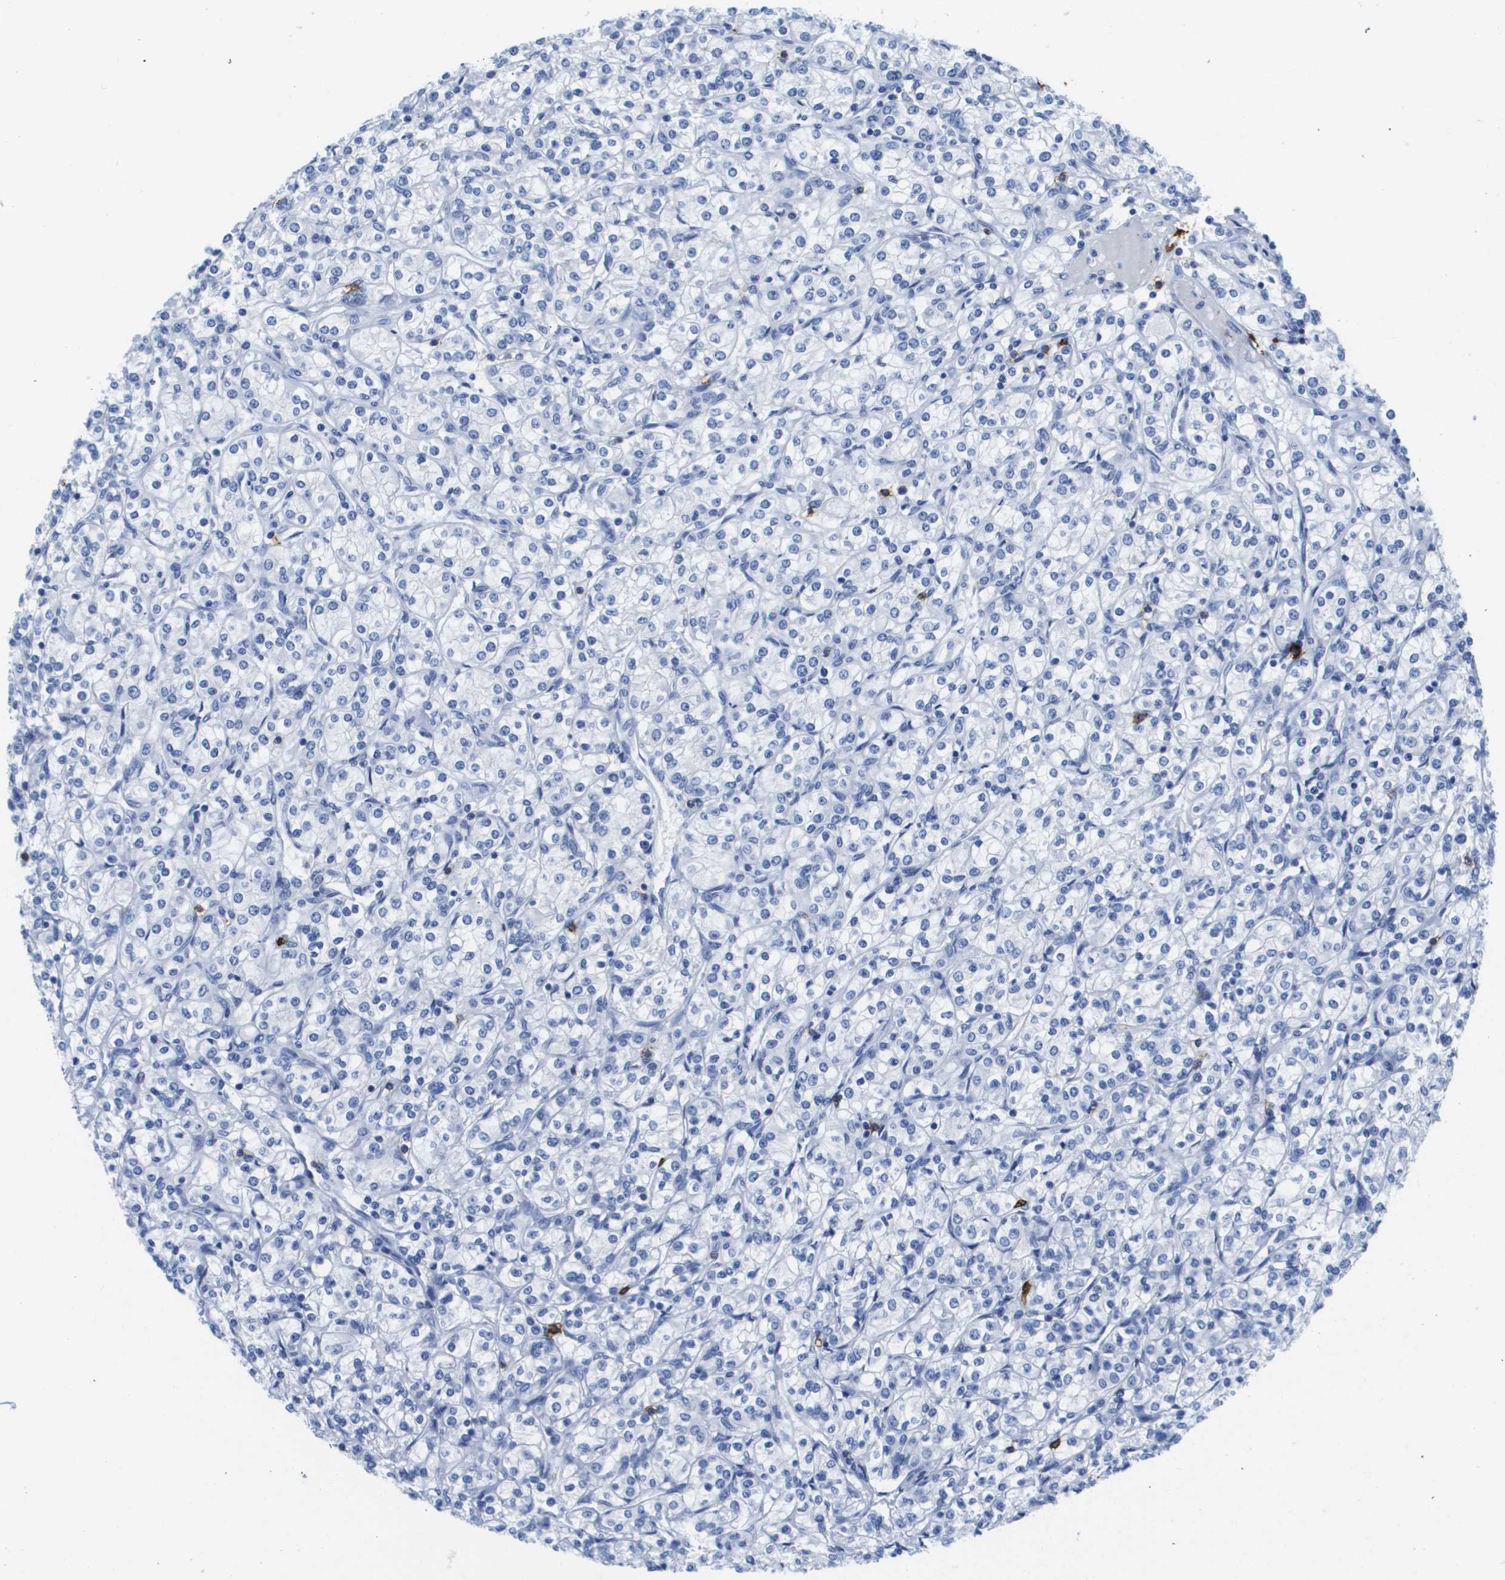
{"staining": {"intensity": "negative", "quantity": "none", "location": "none"}, "tissue": "renal cancer", "cell_type": "Tumor cells", "image_type": "cancer", "snomed": [{"axis": "morphology", "description": "Adenocarcinoma, NOS"}, {"axis": "topography", "description": "Kidney"}], "caption": "Renal cancer was stained to show a protein in brown. There is no significant expression in tumor cells.", "gene": "MS4A1", "patient": {"sex": "male", "age": 77}}